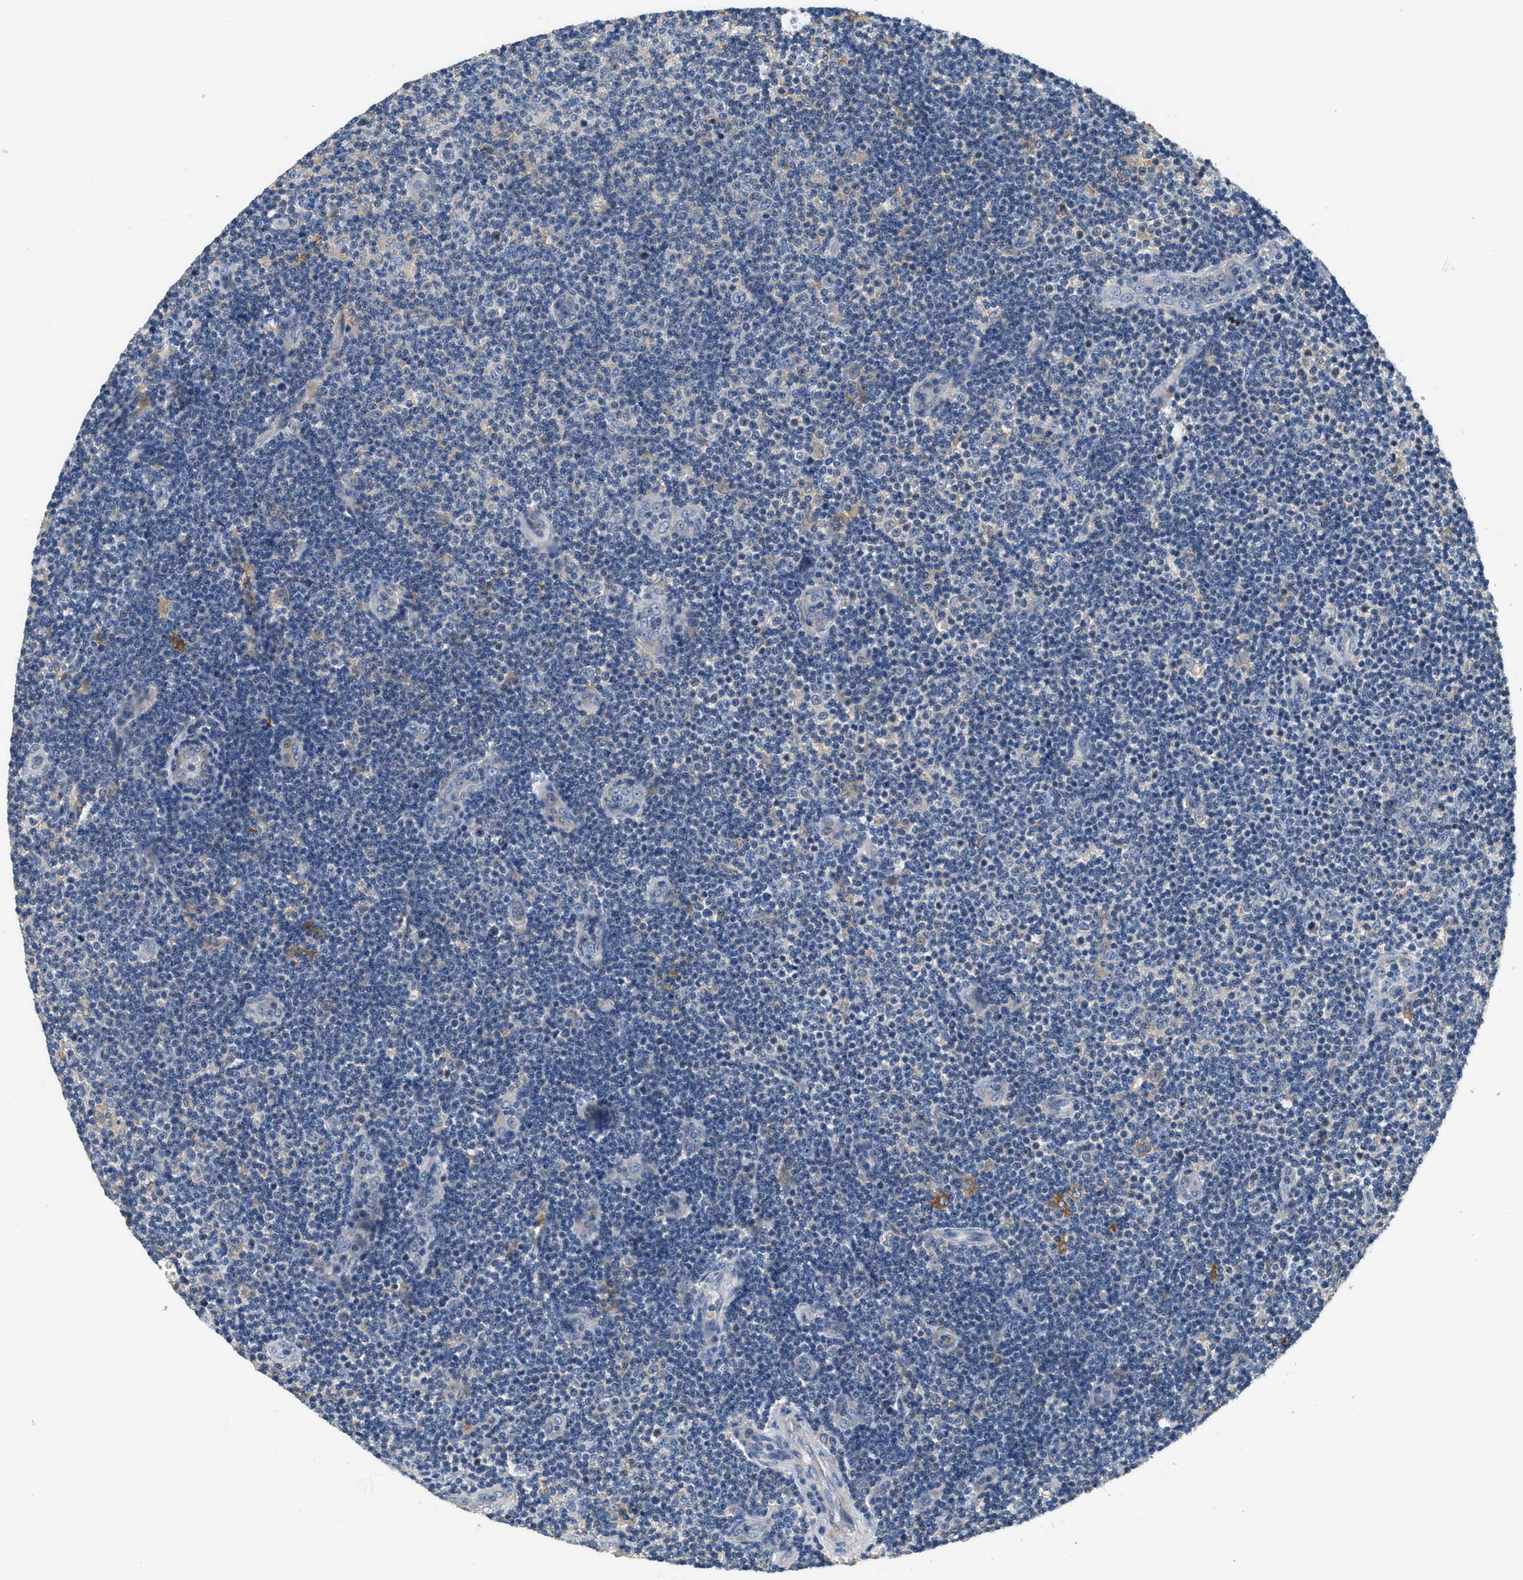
{"staining": {"intensity": "negative", "quantity": "none", "location": "none"}, "tissue": "lymphoma", "cell_type": "Tumor cells", "image_type": "cancer", "snomed": [{"axis": "morphology", "description": "Malignant lymphoma, non-Hodgkin's type, Low grade"}, {"axis": "topography", "description": "Lymph node"}], "caption": "Protein analysis of low-grade malignant lymphoma, non-Hodgkin's type displays no significant staining in tumor cells.", "gene": "DGKE", "patient": {"sex": "male", "age": 83}}